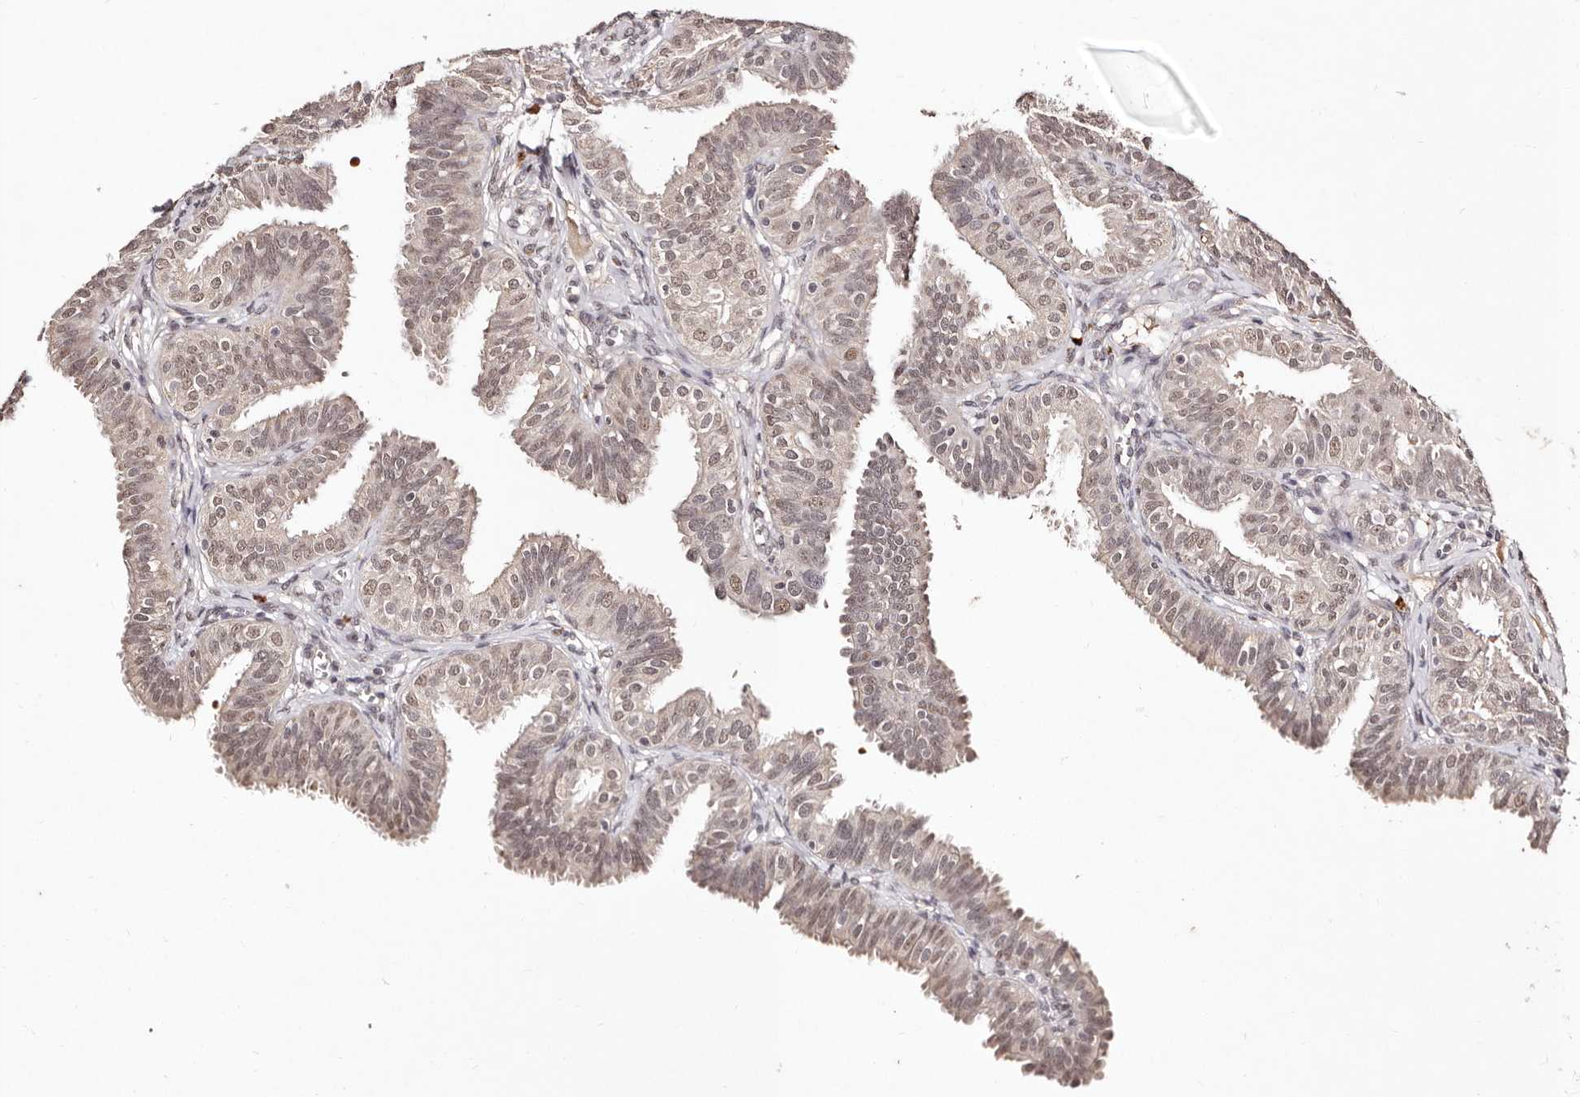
{"staining": {"intensity": "weak", "quantity": "25%-75%", "location": "nuclear"}, "tissue": "fallopian tube", "cell_type": "Glandular cells", "image_type": "normal", "snomed": [{"axis": "morphology", "description": "Normal tissue, NOS"}, {"axis": "topography", "description": "Fallopian tube"}], "caption": "Immunohistochemistry (IHC) staining of unremarkable fallopian tube, which displays low levels of weak nuclear staining in about 25%-75% of glandular cells indicating weak nuclear protein expression. The staining was performed using DAB (brown) for protein detection and nuclei were counterstained in hematoxylin (blue).", "gene": "BICRAL", "patient": {"sex": "female", "age": 35}}